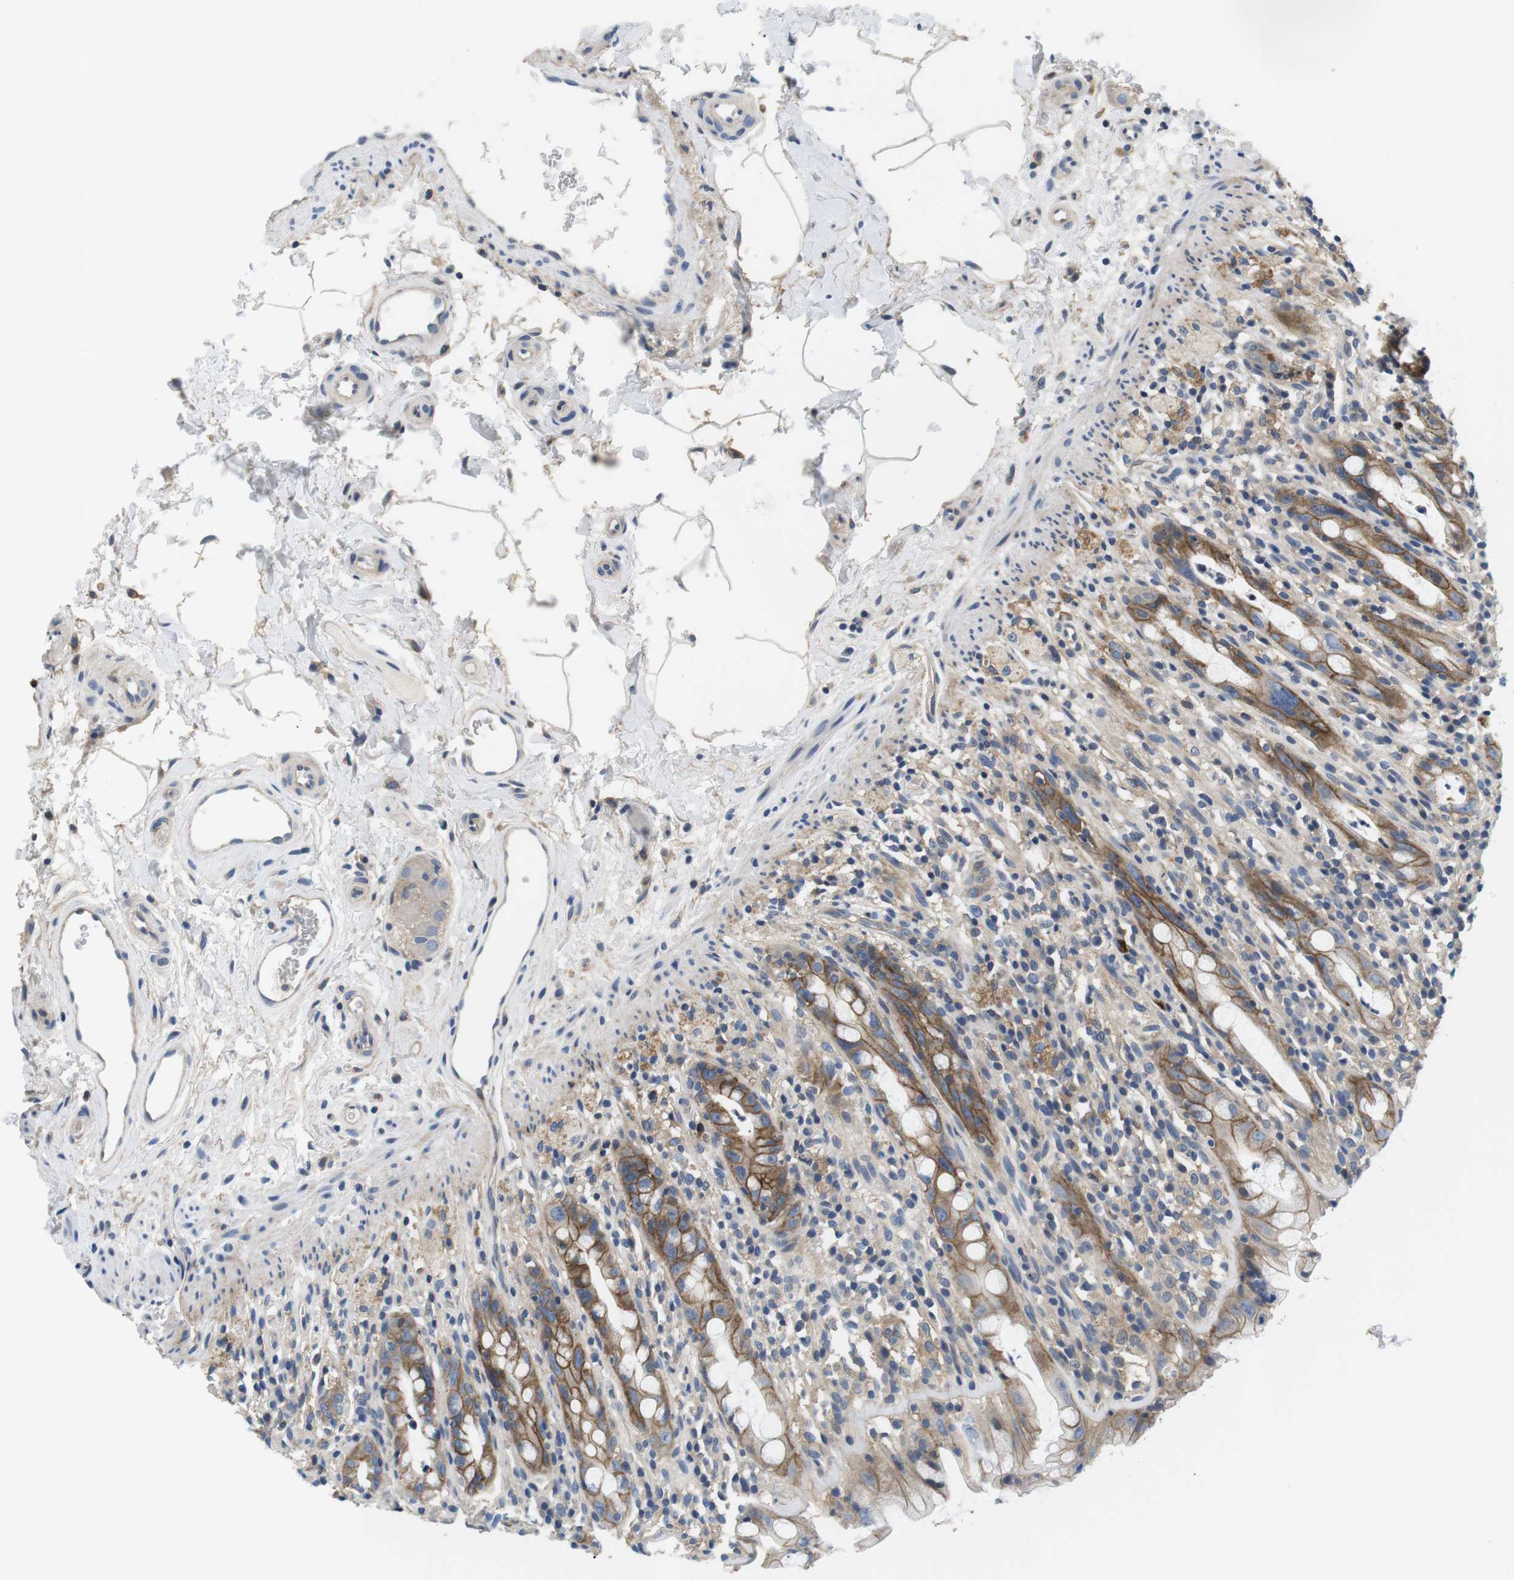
{"staining": {"intensity": "moderate", "quantity": "25%-75%", "location": "cytoplasmic/membranous"}, "tissue": "rectum", "cell_type": "Glandular cells", "image_type": "normal", "snomed": [{"axis": "morphology", "description": "Normal tissue, NOS"}, {"axis": "topography", "description": "Rectum"}], "caption": "DAB (3,3'-diaminobenzidine) immunohistochemical staining of benign human rectum shows moderate cytoplasmic/membranous protein positivity in approximately 25%-75% of glandular cells.", "gene": "SLC30A1", "patient": {"sex": "male", "age": 44}}